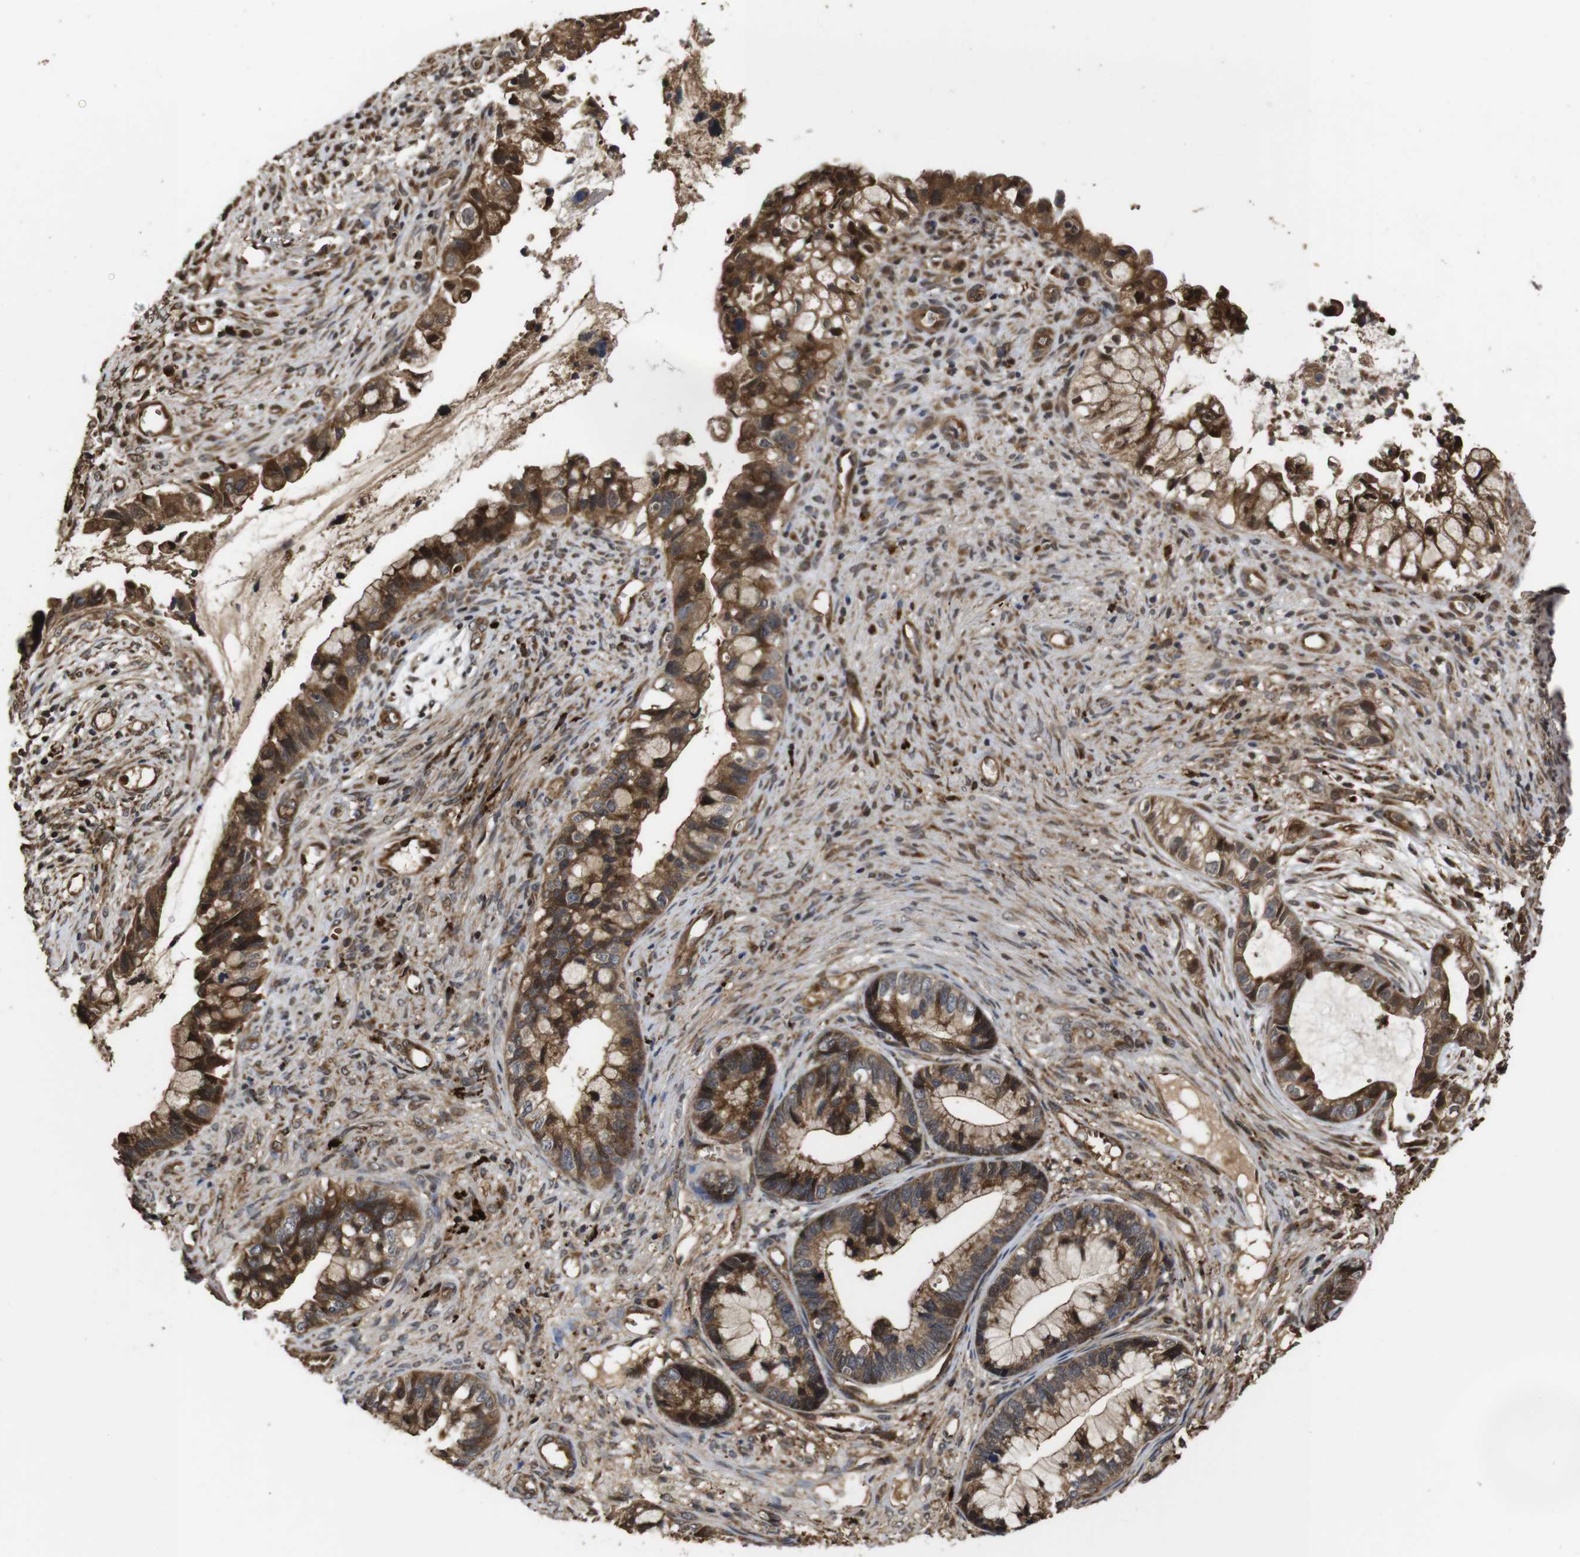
{"staining": {"intensity": "strong", "quantity": ">75%", "location": "cytoplasmic/membranous"}, "tissue": "cervical cancer", "cell_type": "Tumor cells", "image_type": "cancer", "snomed": [{"axis": "morphology", "description": "Adenocarcinoma, NOS"}, {"axis": "topography", "description": "Cervix"}], "caption": "DAB immunohistochemical staining of human cervical cancer displays strong cytoplasmic/membranous protein staining in approximately >75% of tumor cells. Immunohistochemistry (ihc) stains the protein in brown and the nuclei are stained blue.", "gene": "PTPN14", "patient": {"sex": "female", "age": 44}}